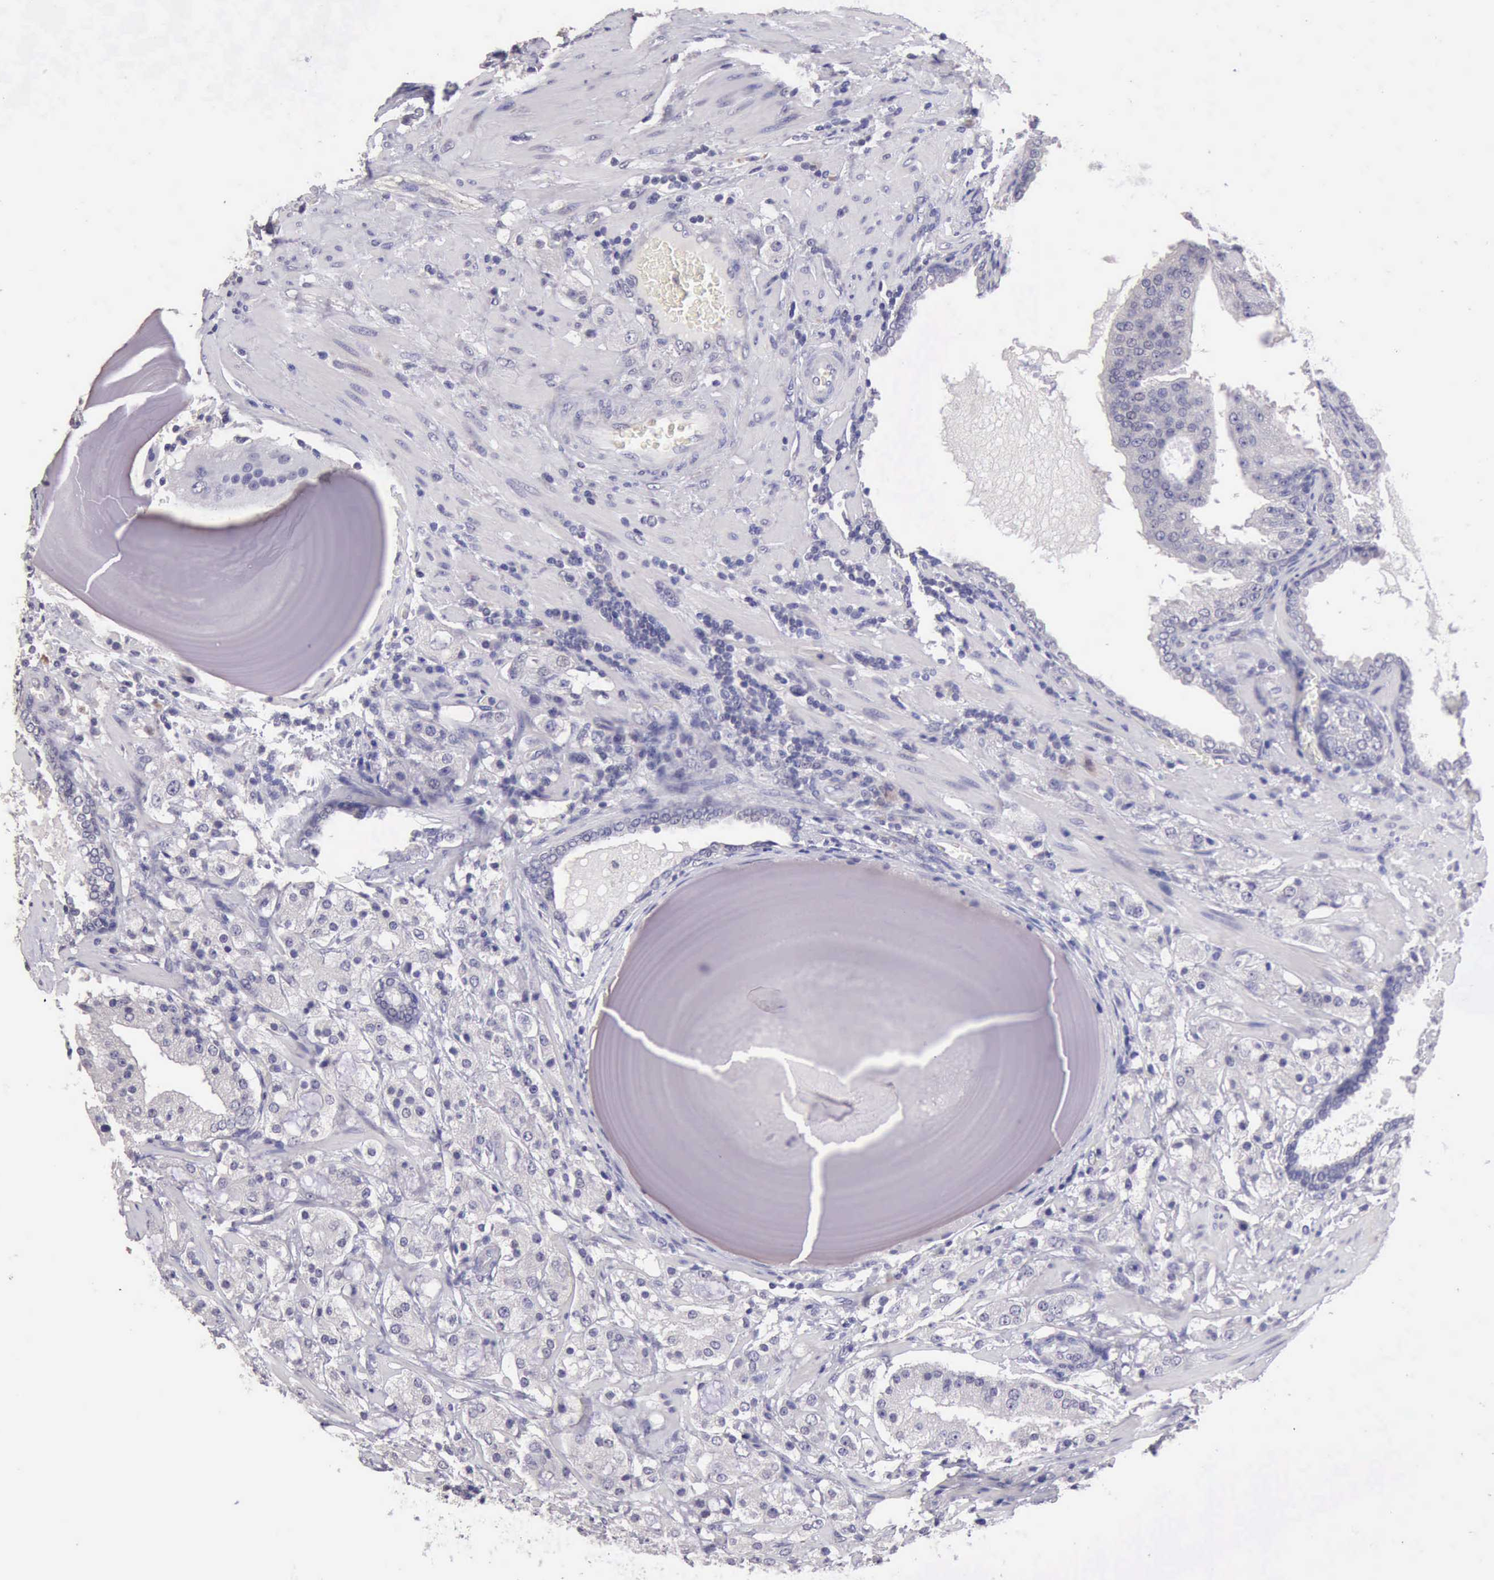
{"staining": {"intensity": "negative", "quantity": "none", "location": "none"}, "tissue": "prostate cancer", "cell_type": "Tumor cells", "image_type": "cancer", "snomed": [{"axis": "morphology", "description": "Adenocarcinoma, High grade"}, {"axis": "topography", "description": "Prostate"}], "caption": "Immunohistochemistry (IHC) image of neoplastic tissue: prostate cancer (adenocarcinoma (high-grade)) stained with DAB shows no significant protein expression in tumor cells.", "gene": "KCND1", "patient": {"sex": "male", "age": 68}}